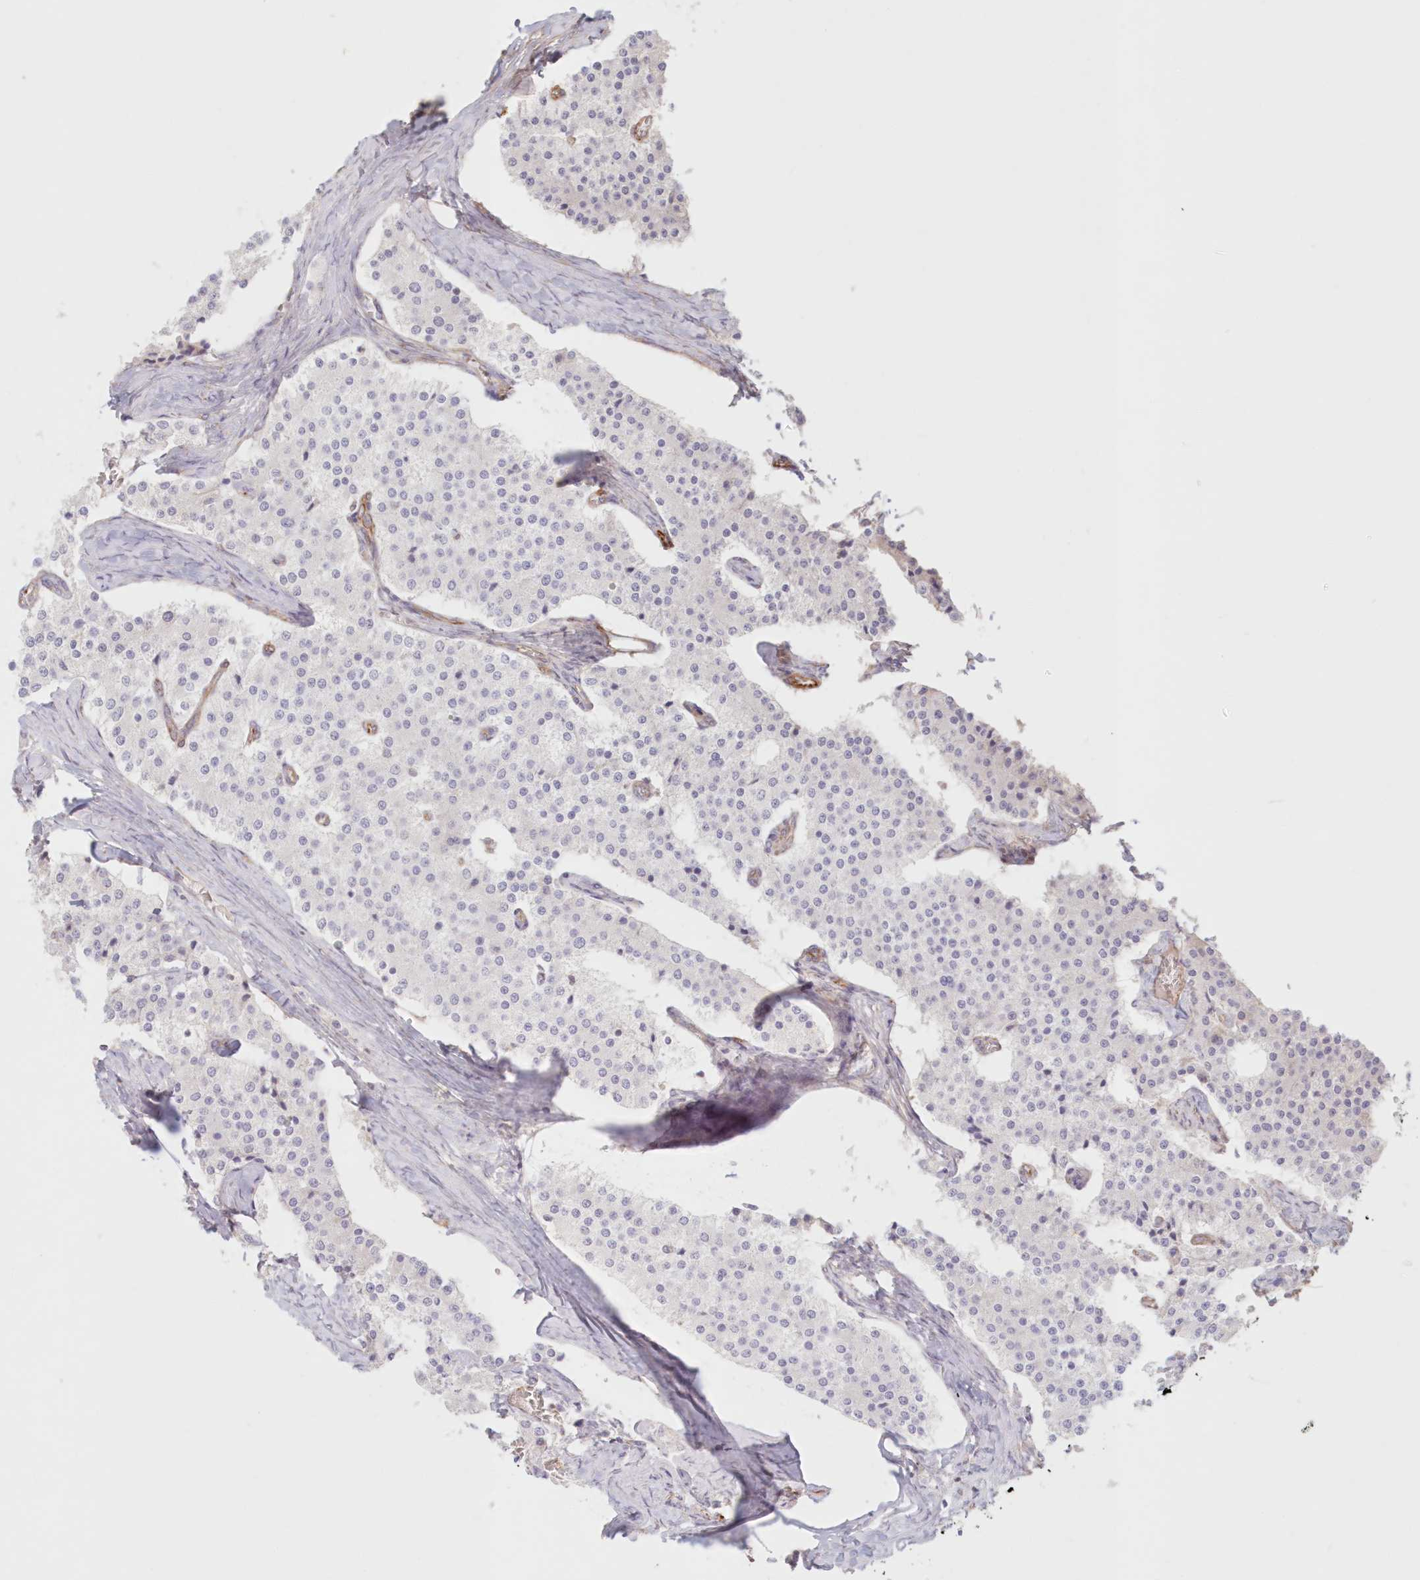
{"staining": {"intensity": "negative", "quantity": "none", "location": "none"}, "tissue": "carcinoid", "cell_type": "Tumor cells", "image_type": "cancer", "snomed": [{"axis": "morphology", "description": "Carcinoid, malignant, NOS"}, {"axis": "topography", "description": "Colon"}], "caption": "Immunohistochemistry (IHC) of carcinoid (malignant) shows no expression in tumor cells. (DAB immunohistochemistry (IHC) visualized using brightfield microscopy, high magnification).", "gene": "DMRTB1", "patient": {"sex": "female", "age": 52}}